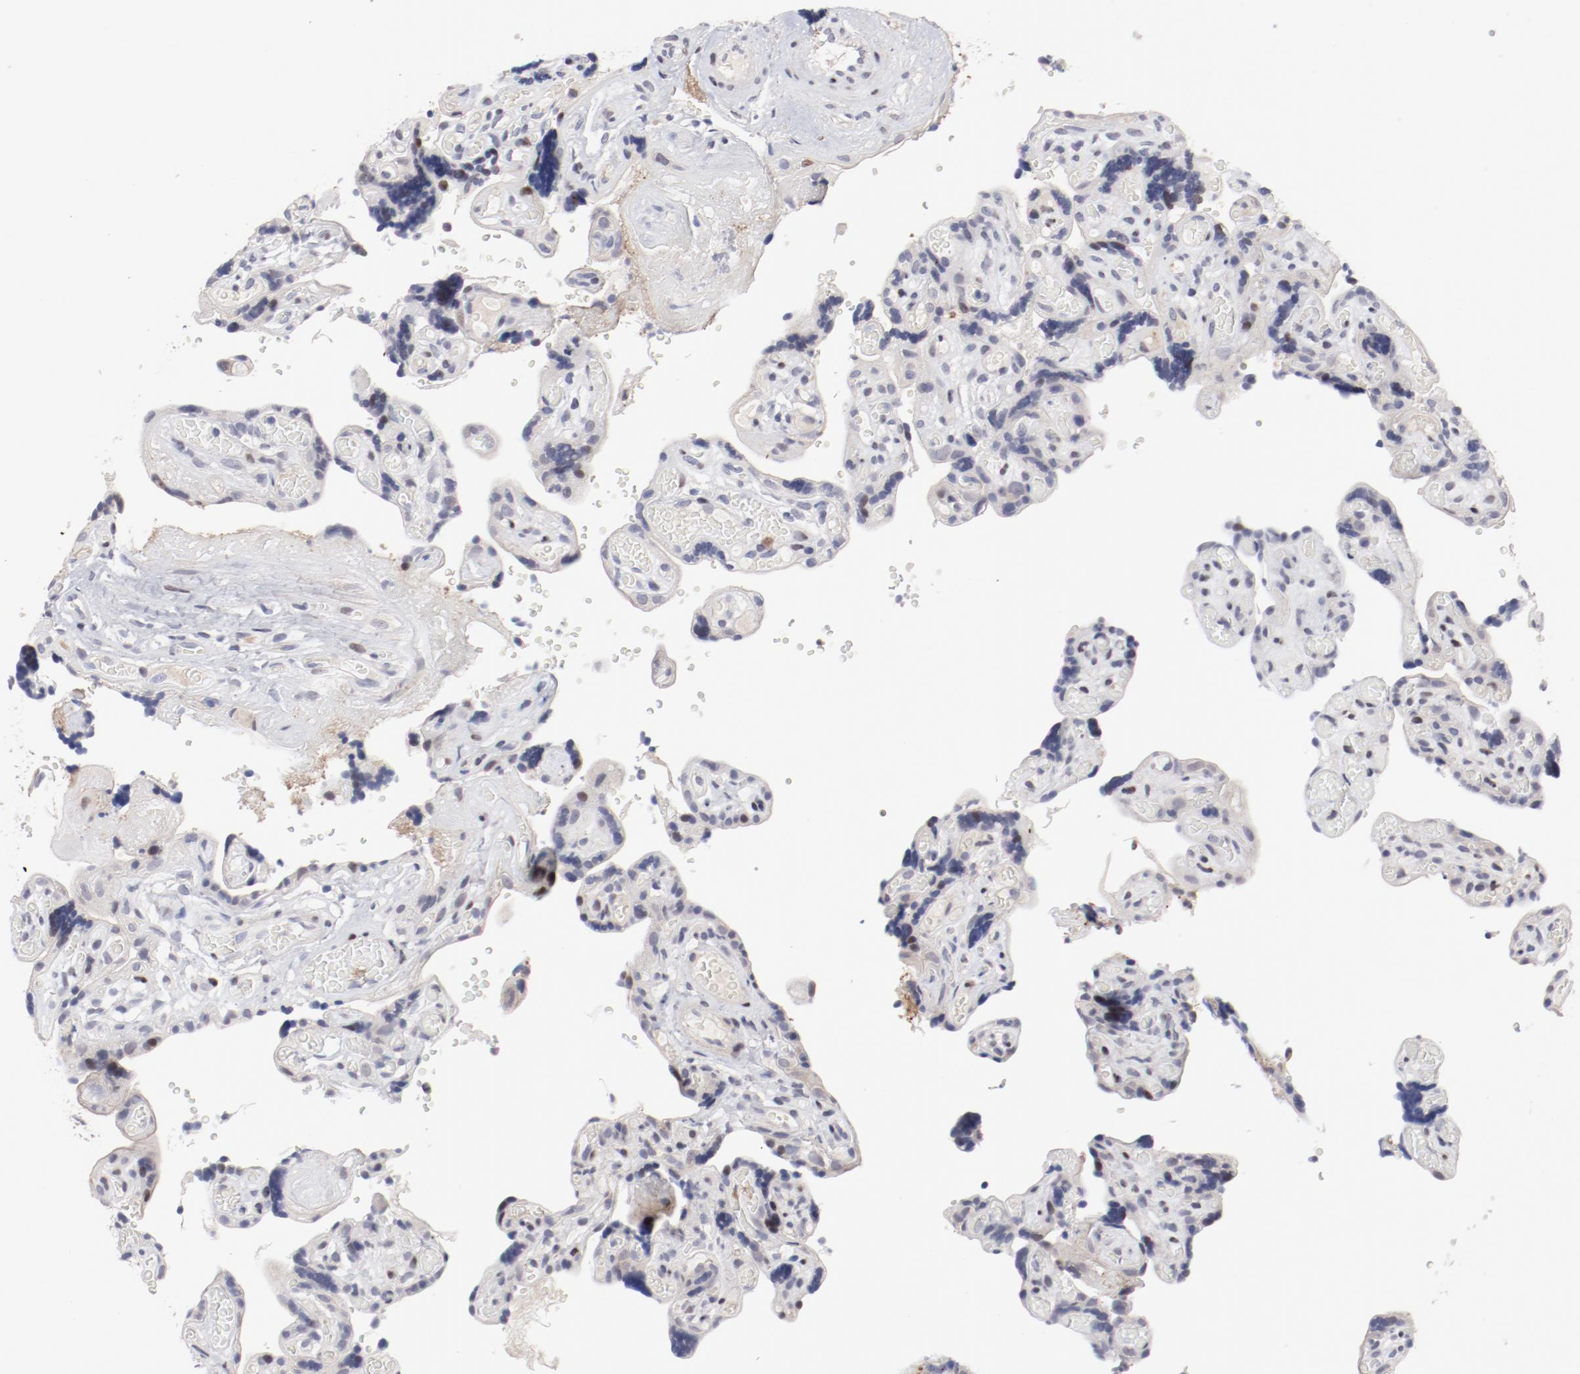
{"staining": {"intensity": "moderate", "quantity": "25%-75%", "location": "cytoplasmic/membranous"}, "tissue": "placenta", "cell_type": "Decidual cells", "image_type": "normal", "snomed": [{"axis": "morphology", "description": "Normal tissue, NOS"}, {"axis": "topography", "description": "Placenta"}], "caption": "Approximately 25%-75% of decidual cells in normal human placenta reveal moderate cytoplasmic/membranous protein staining as visualized by brown immunohistochemical staining.", "gene": "FSCB", "patient": {"sex": "female", "age": 30}}